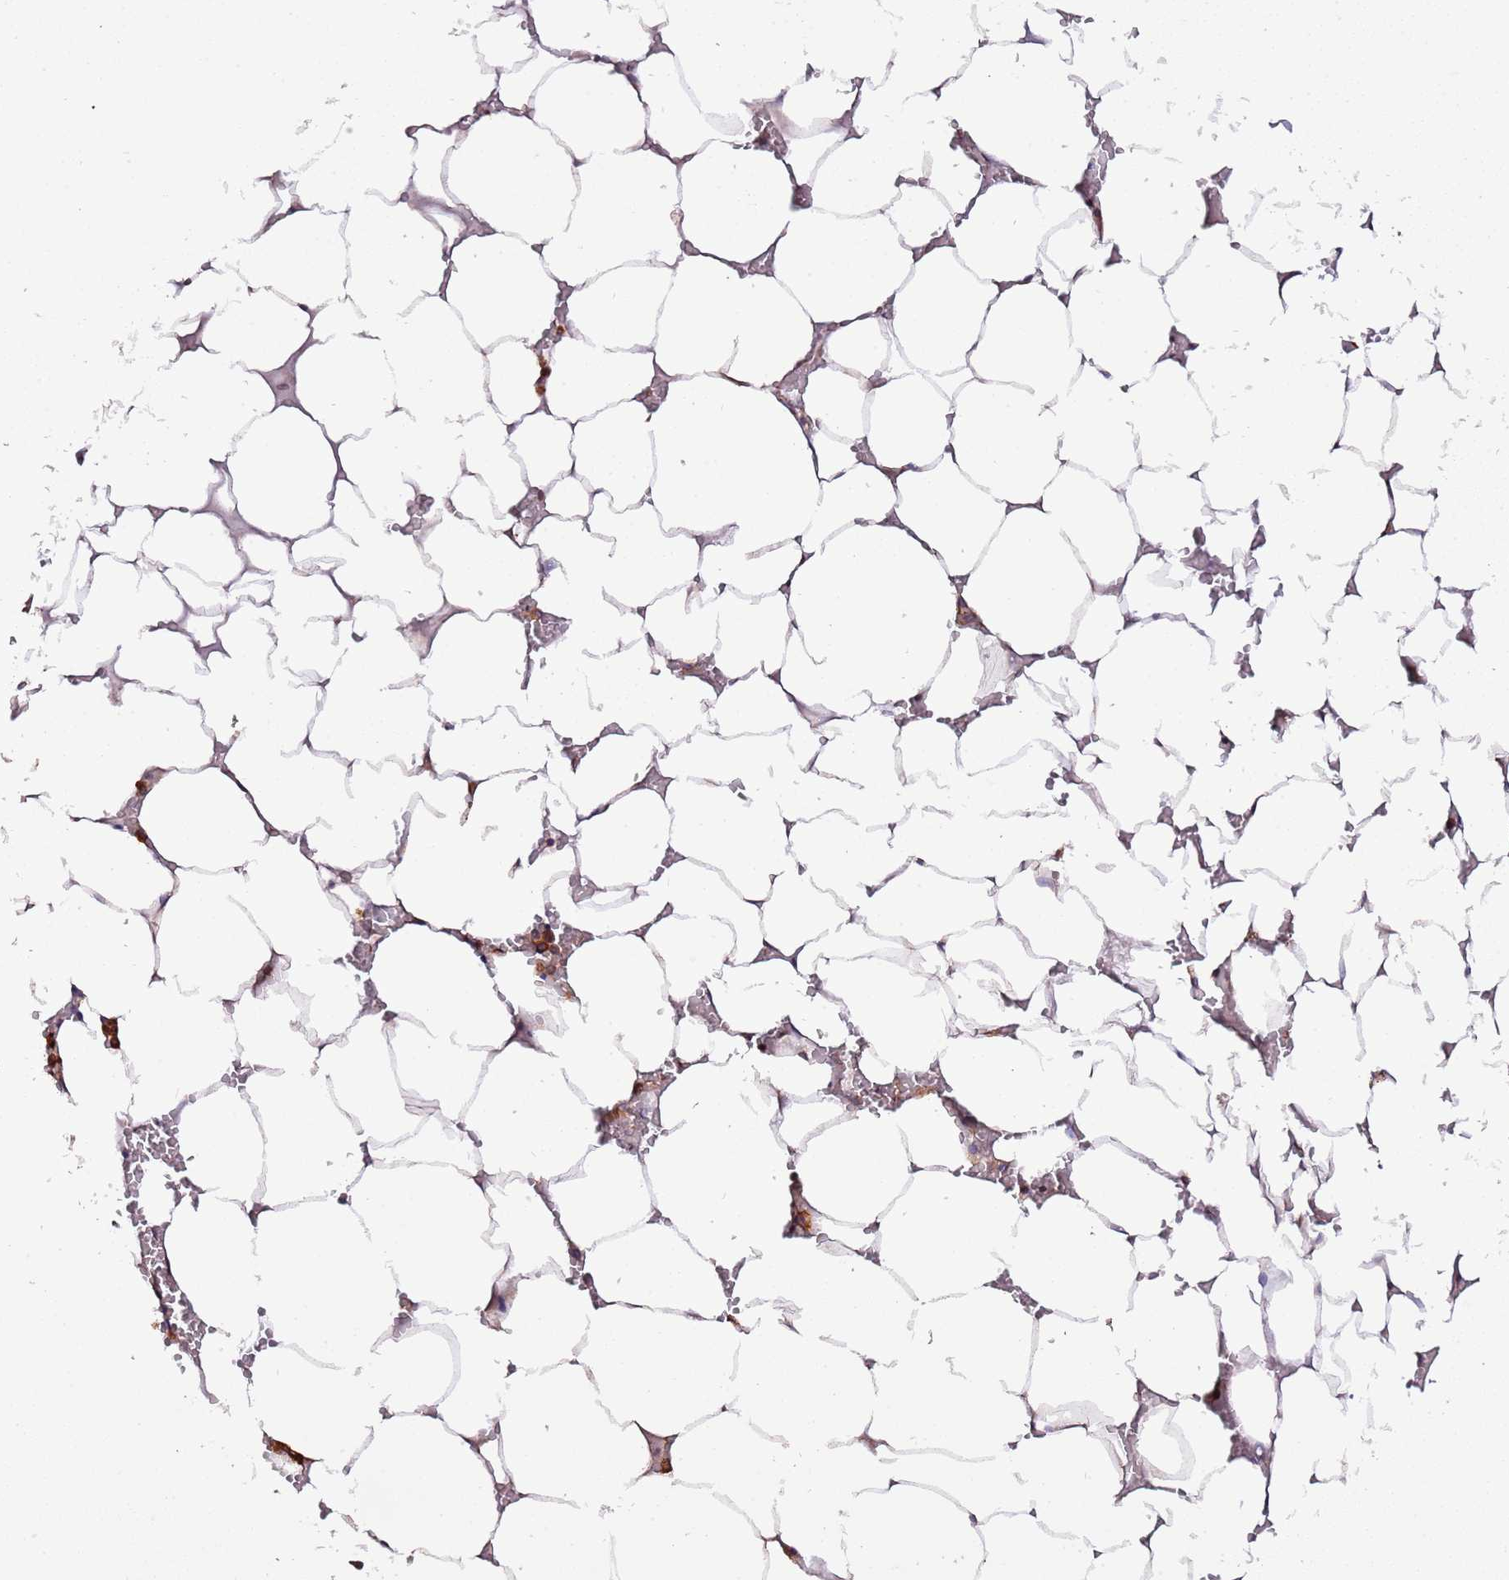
{"staining": {"intensity": "strong", "quantity": ">75%", "location": "cytoplasmic/membranous,nuclear"}, "tissue": "bone marrow", "cell_type": "Hematopoietic cells", "image_type": "normal", "snomed": [{"axis": "morphology", "description": "Normal tissue, NOS"}, {"axis": "topography", "description": "Bone marrow"}], "caption": "Protein staining of unremarkable bone marrow demonstrates strong cytoplasmic/membranous,nuclear staining in about >75% of hematopoietic cells.", "gene": "SLC41A3", "patient": {"sex": "male", "age": 70}}